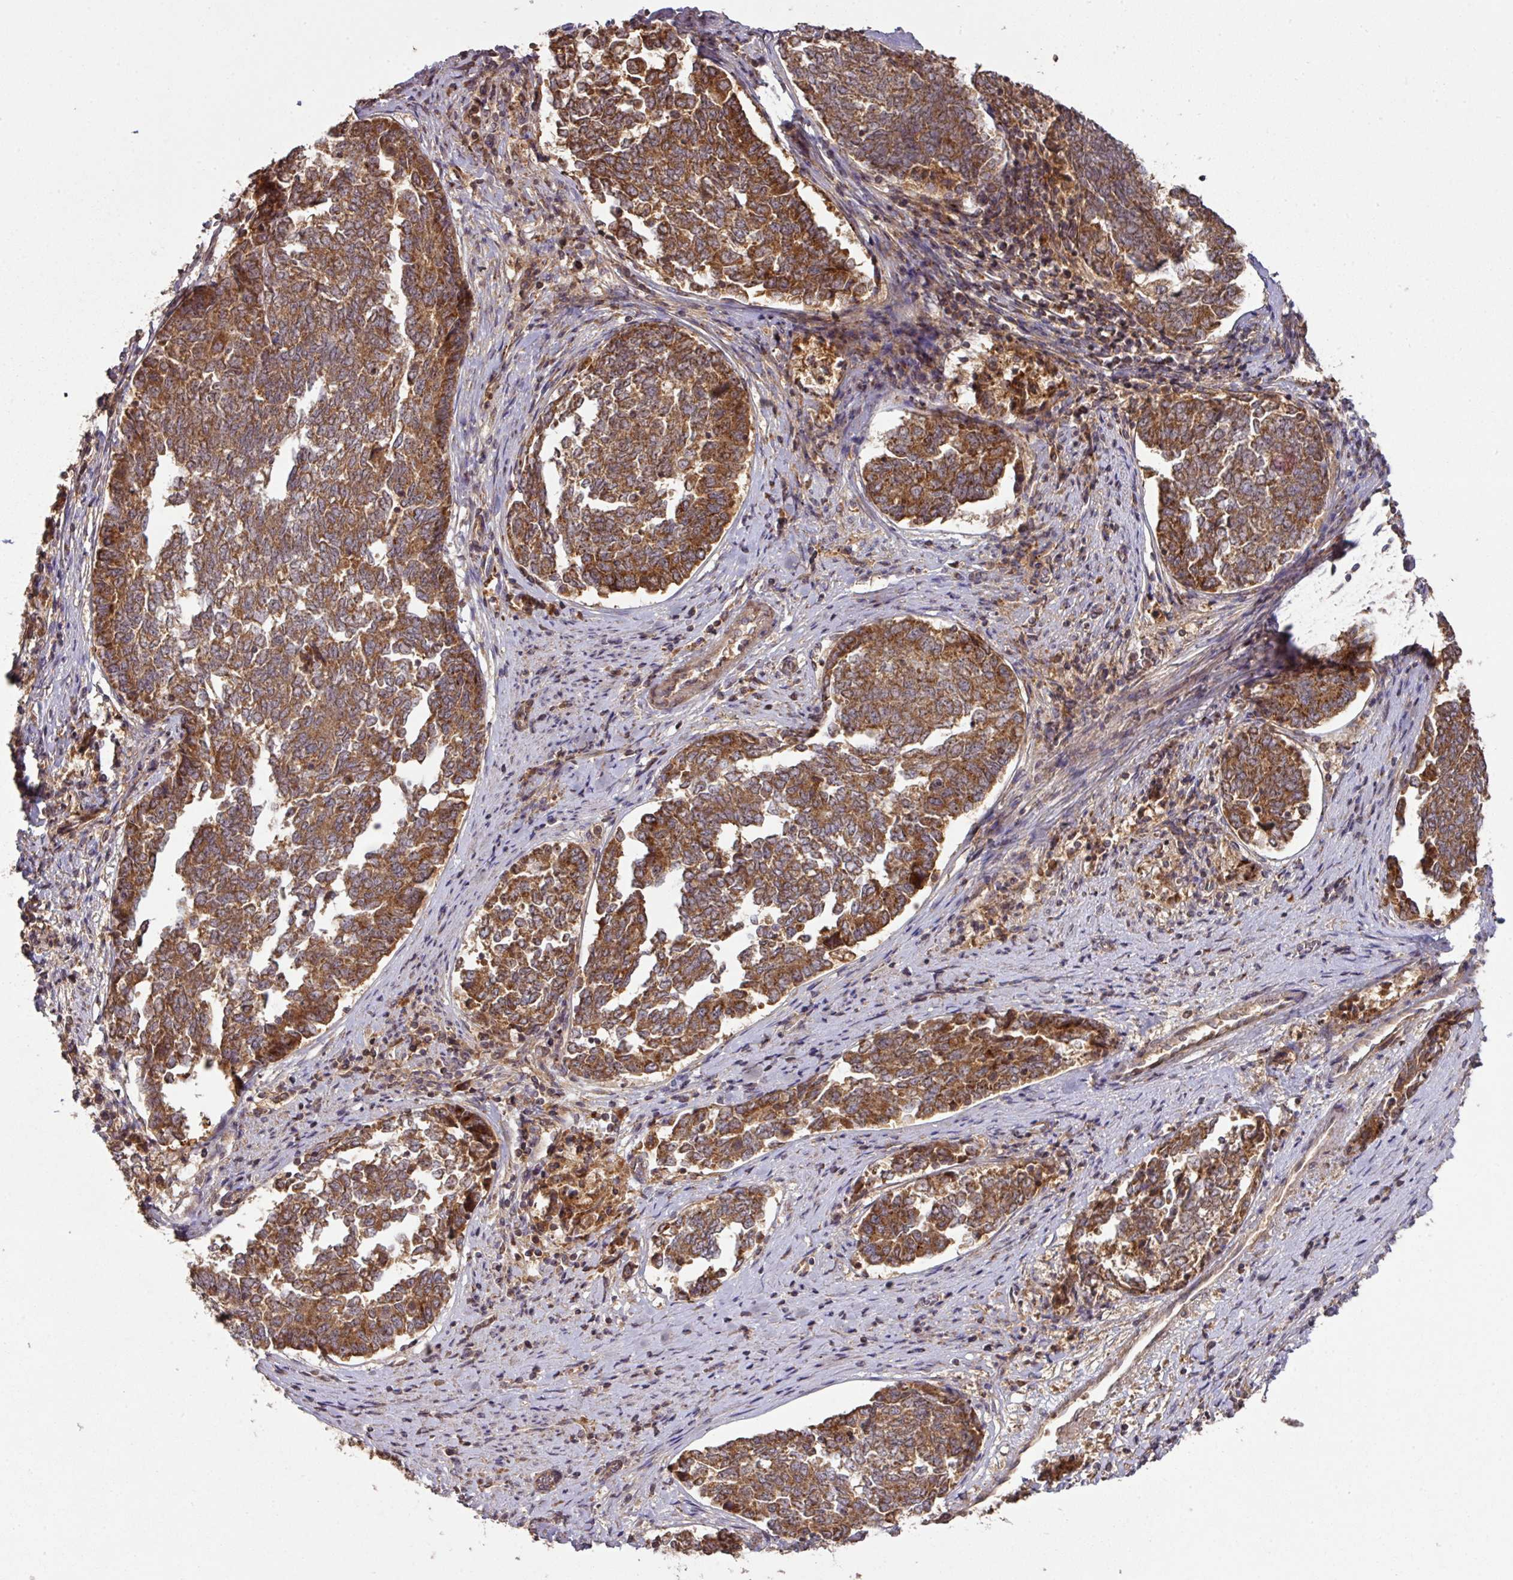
{"staining": {"intensity": "strong", "quantity": ">75%", "location": "cytoplasmic/membranous"}, "tissue": "endometrial cancer", "cell_type": "Tumor cells", "image_type": "cancer", "snomed": [{"axis": "morphology", "description": "Adenocarcinoma, NOS"}, {"axis": "topography", "description": "Endometrium"}], "caption": "Immunohistochemistry of endometrial adenocarcinoma displays high levels of strong cytoplasmic/membranous positivity in about >75% of tumor cells.", "gene": "MRRF", "patient": {"sex": "female", "age": 80}}